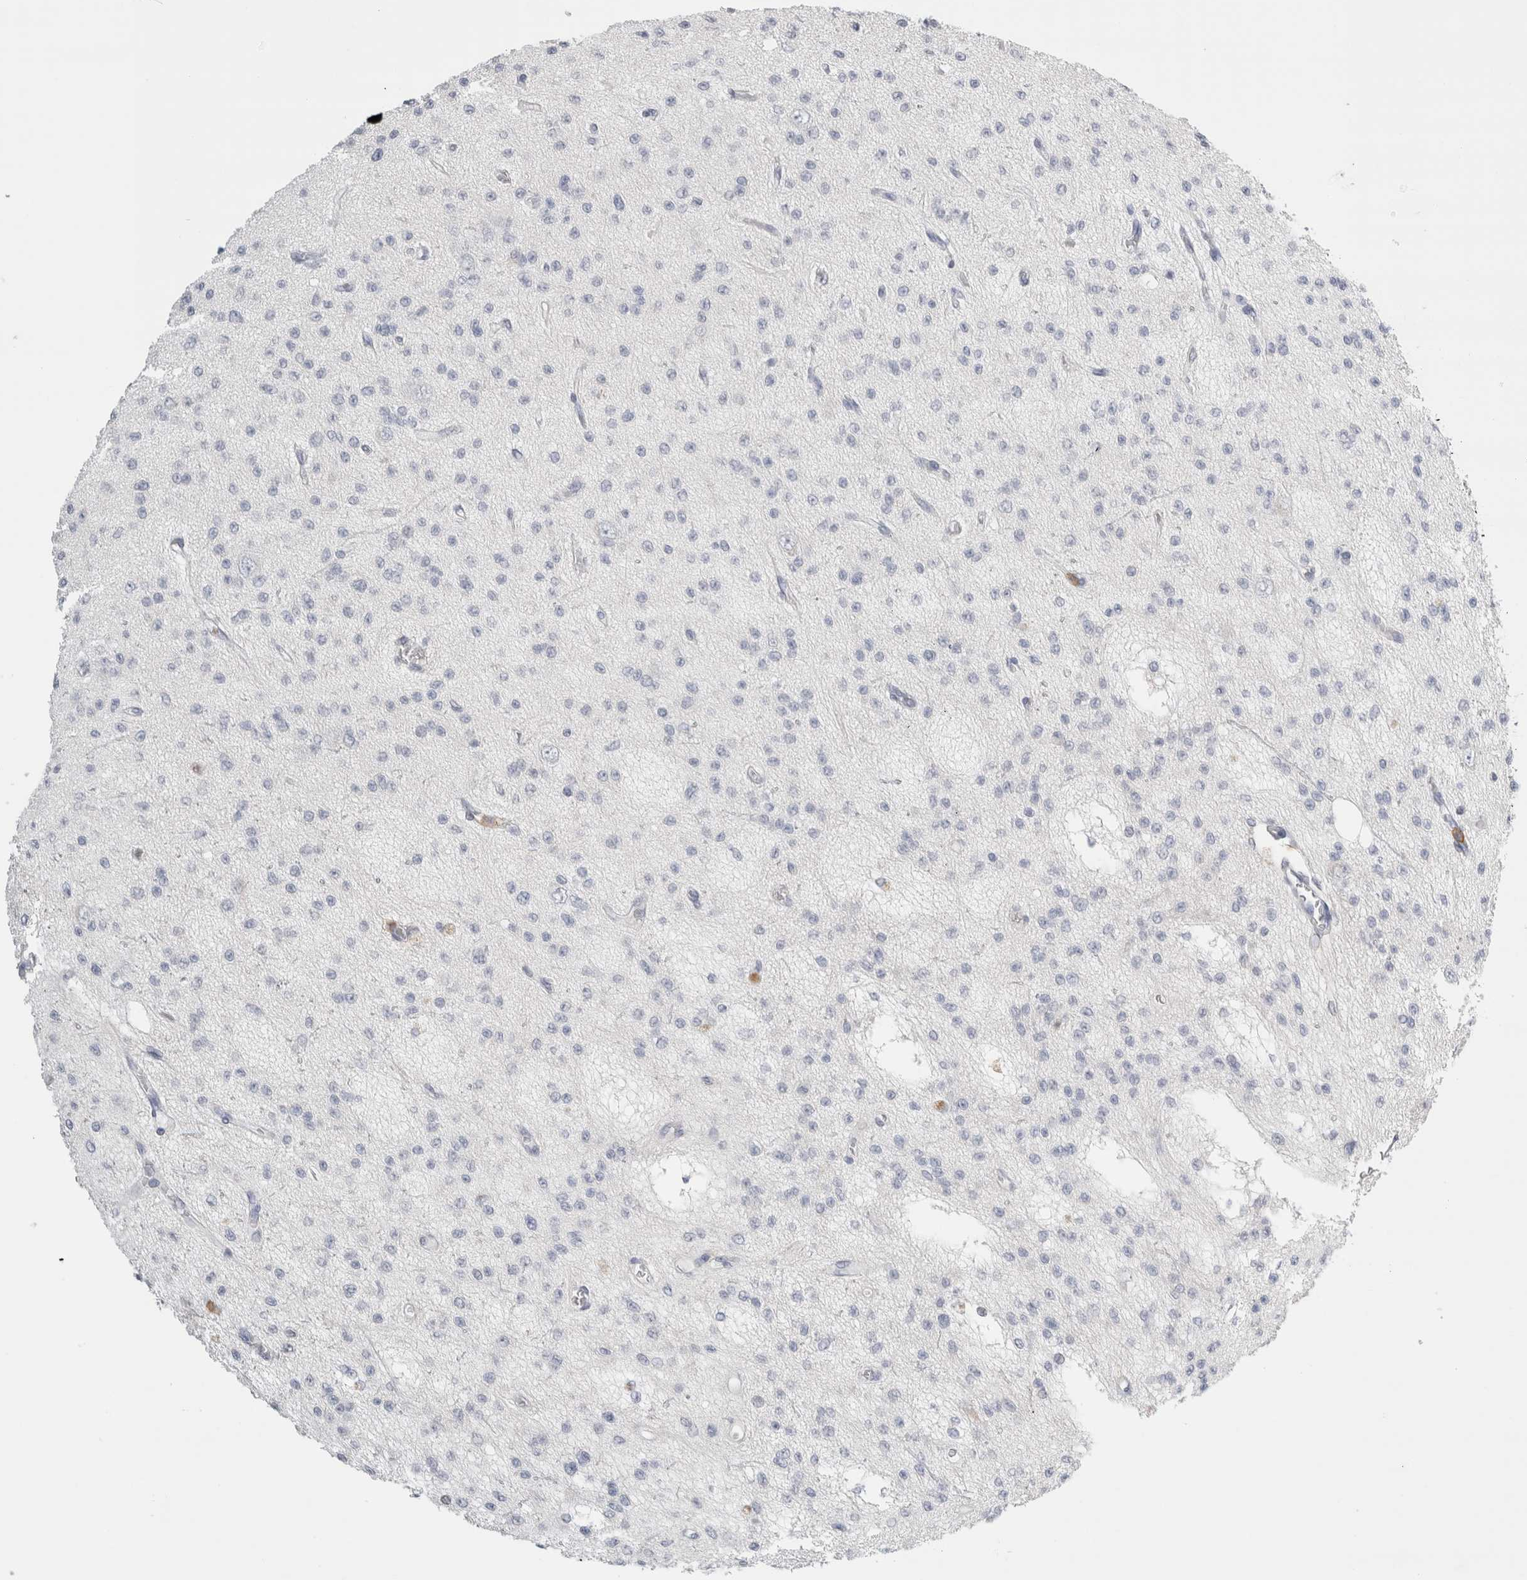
{"staining": {"intensity": "negative", "quantity": "none", "location": "none"}, "tissue": "glioma", "cell_type": "Tumor cells", "image_type": "cancer", "snomed": [{"axis": "morphology", "description": "Glioma, malignant, Low grade"}, {"axis": "topography", "description": "Brain"}], "caption": "This histopathology image is of malignant low-grade glioma stained with immunohistochemistry to label a protein in brown with the nuclei are counter-stained blue. There is no expression in tumor cells.", "gene": "P2RY2", "patient": {"sex": "male", "age": 38}}